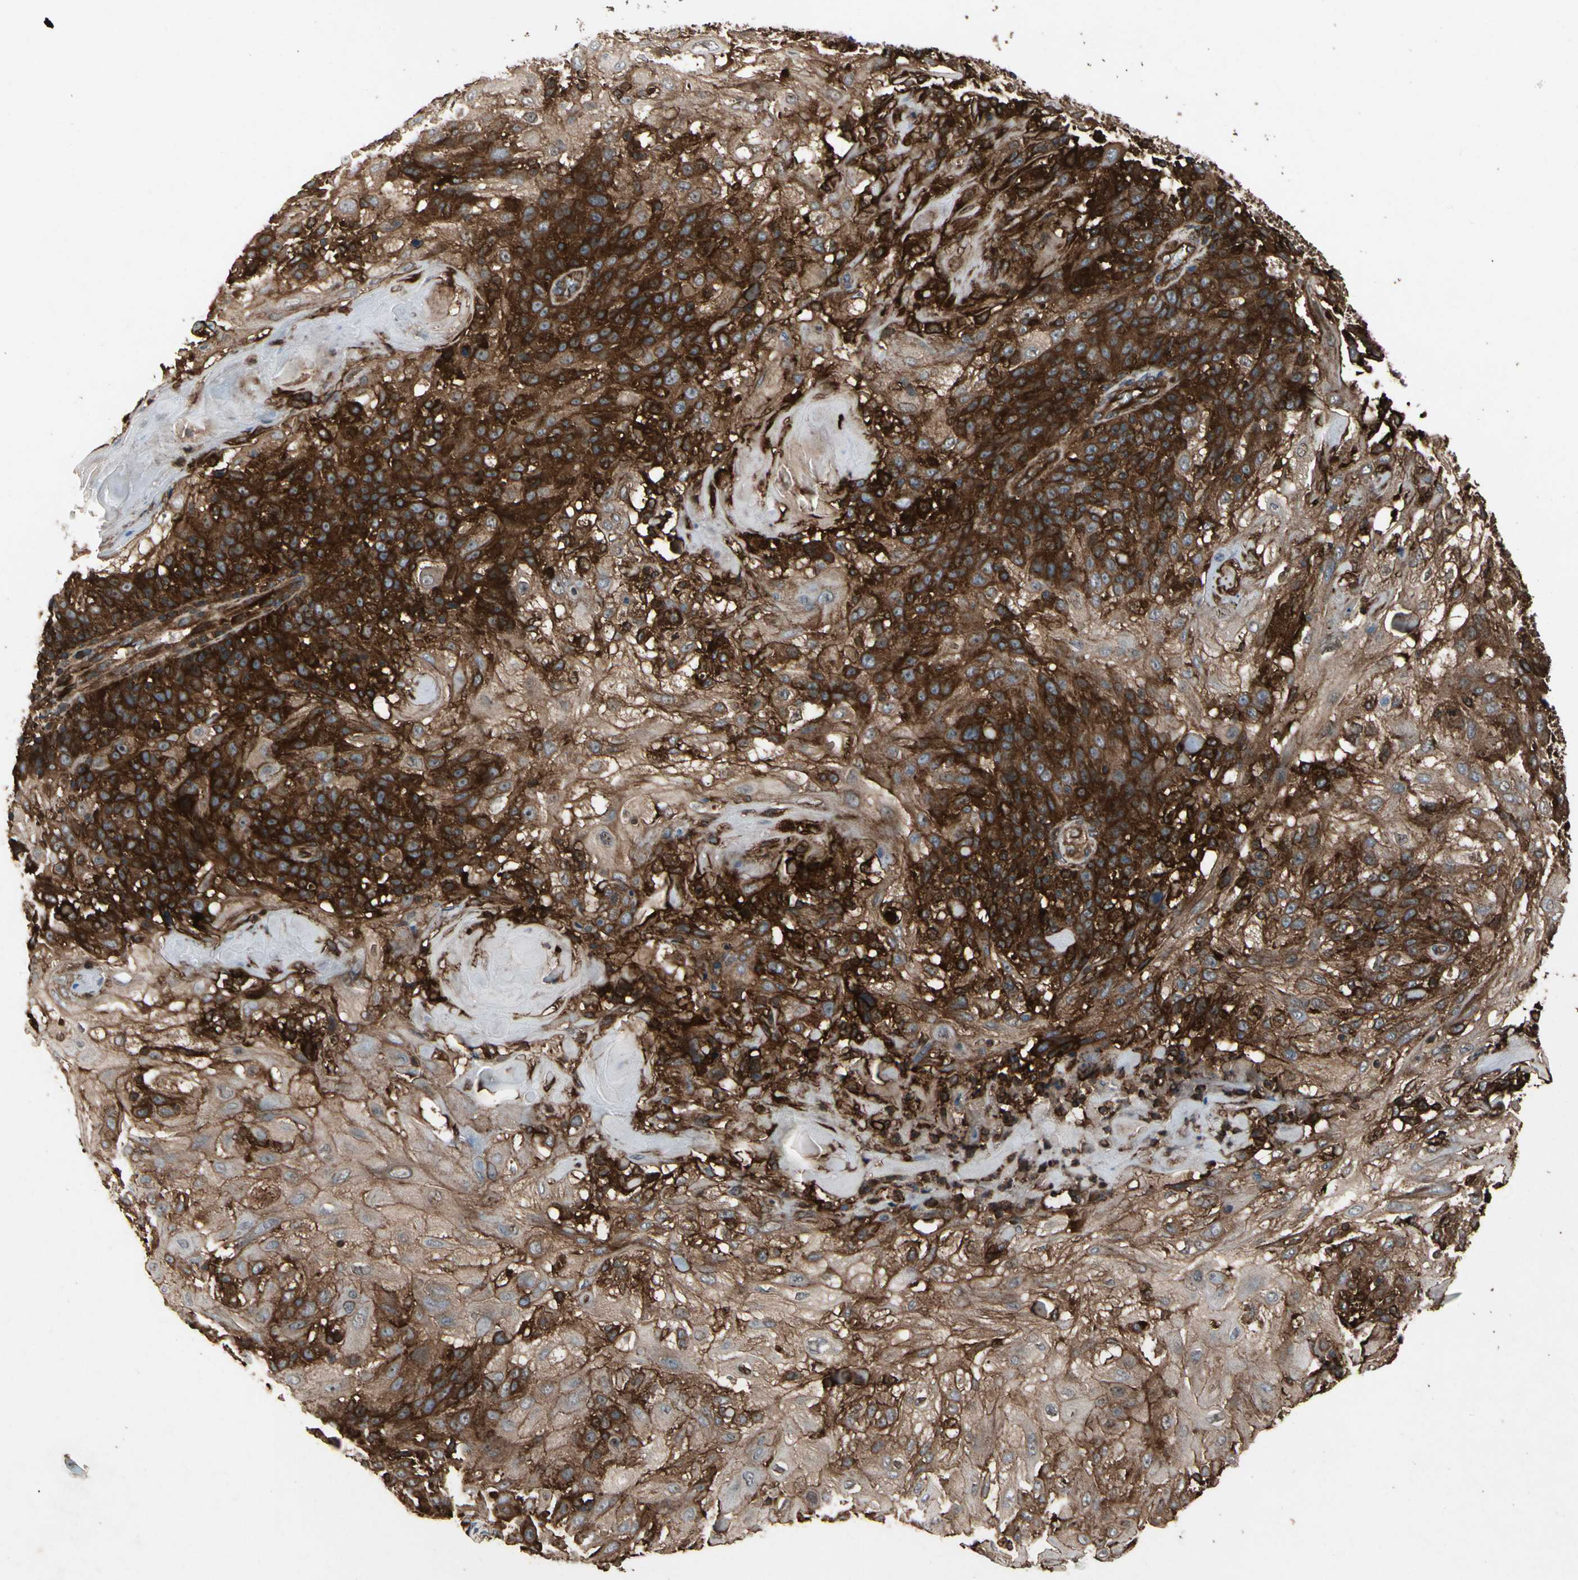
{"staining": {"intensity": "strong", "quantity": ">75%", "location": "cytoplasmic/membranous"}, "tissue": "skin cancer", "cell_type": "Tumor cells", "image_type": "cancer", "snomed": [{"axis": "morphology", "description": "Normal tissue, NOS"}, {"axis": "morphology", "description": "Squamous cell carcinoma, NOS"}, {"axis": "topography", "description": "Skin"}], "caption": "Human squamous cell carcinoma (skin) stained for a protein (brown) reveals strong cytoplasmic/membranous positive staining in approximately >75% of tumor cells.", "gene": "AGBL2", "patient": {"sex": "female", "age": 83}}